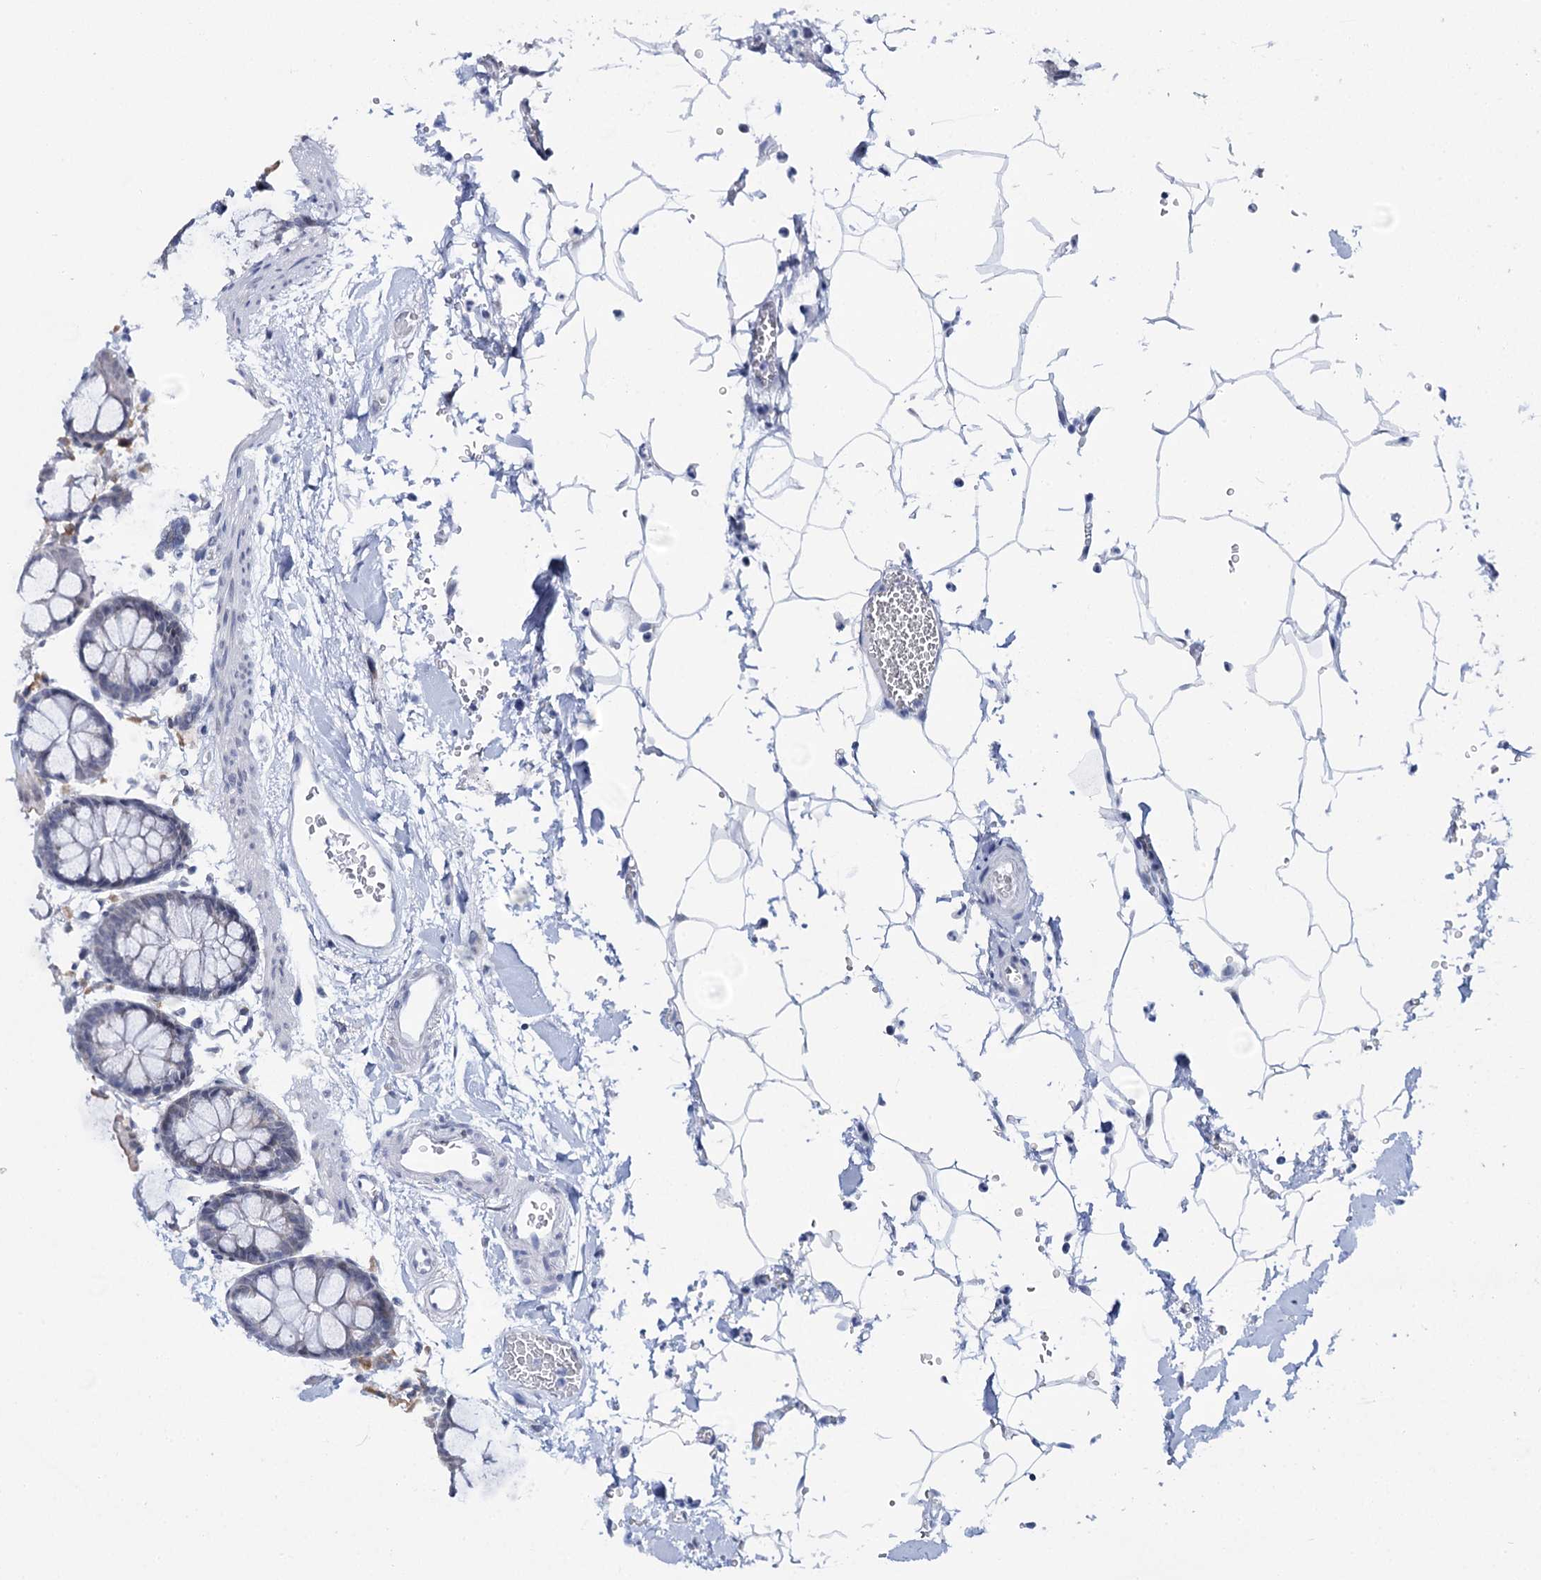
{"staining": {"intensity": "negative", "quantity": "none", "location": "none"}, "tissue": "colon", "cell_type": "Endothelial cells", "image_type": "normal", "snomed": [{"axis": "morphology", "description": "Normal tissue, NOS"}, {"axis": "topography", "description": "Colon"}], "caption": "Protein analysis of normal colon shows no significant positivity in endothelial cells.", "gene": "SPATS2", "patient": {"sex": "male", "age": 75}}